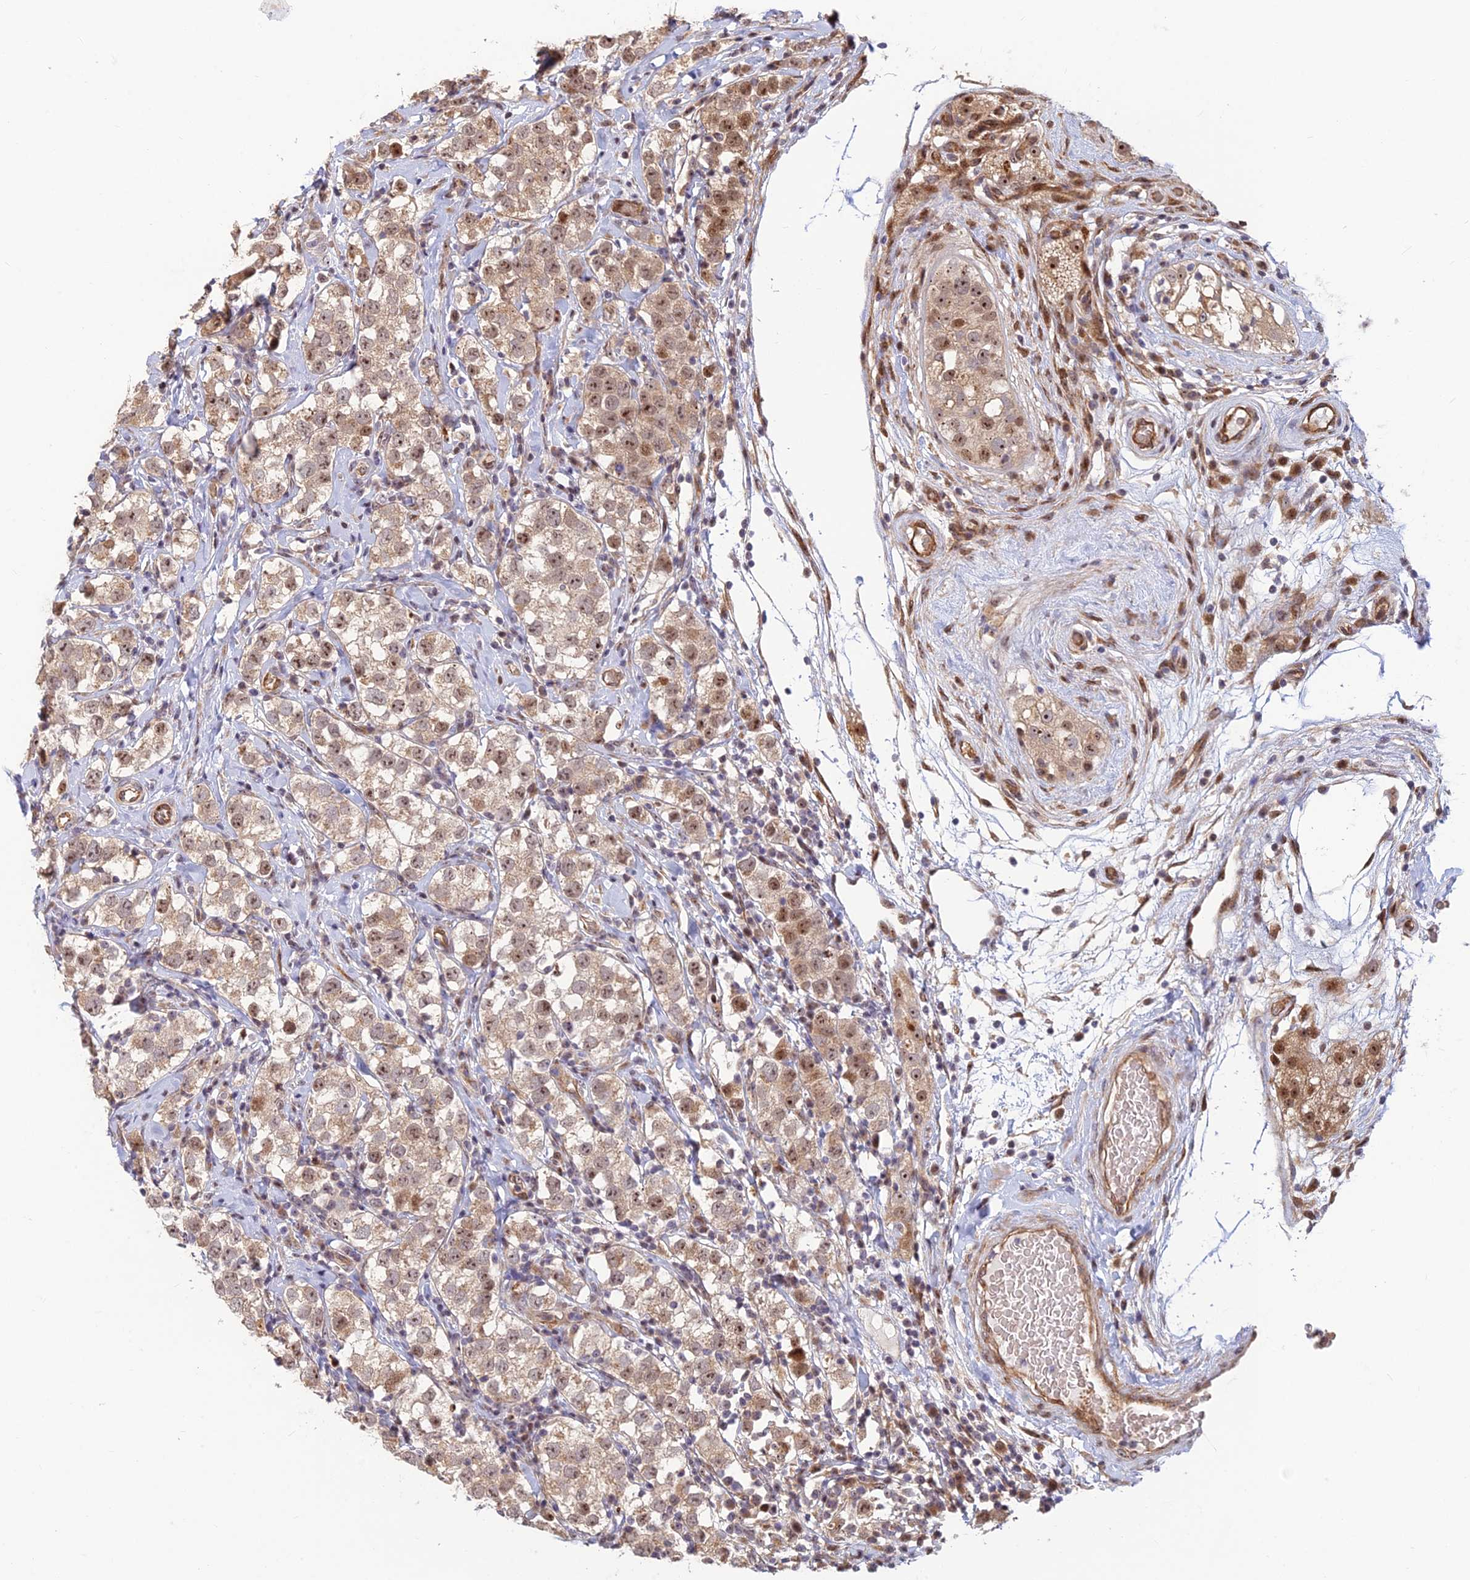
{"staining": {"intensity": "moderate", "quantity": ">75%", "location": "cytoplasmic/membranous,nuclear"}, "tissue": "testis cancer", "cell_type": "Tumor cells", "image_type": "cancer", "snomed": [{"axis": "morphology", "description": "Seminoma, NOS"}, {"axis": "topography", "description": "Testis"}], "caption": "An immunohistochemistry photomicrograph of neoplastic tissue is shown. Protein staining in brown labels moderate cytoplasmic/membranous and nuclear positivity in seminoma (testis) within tumor cells.", "gene": "UFSP2", "patient": {"sex": "male", "age": 34}}